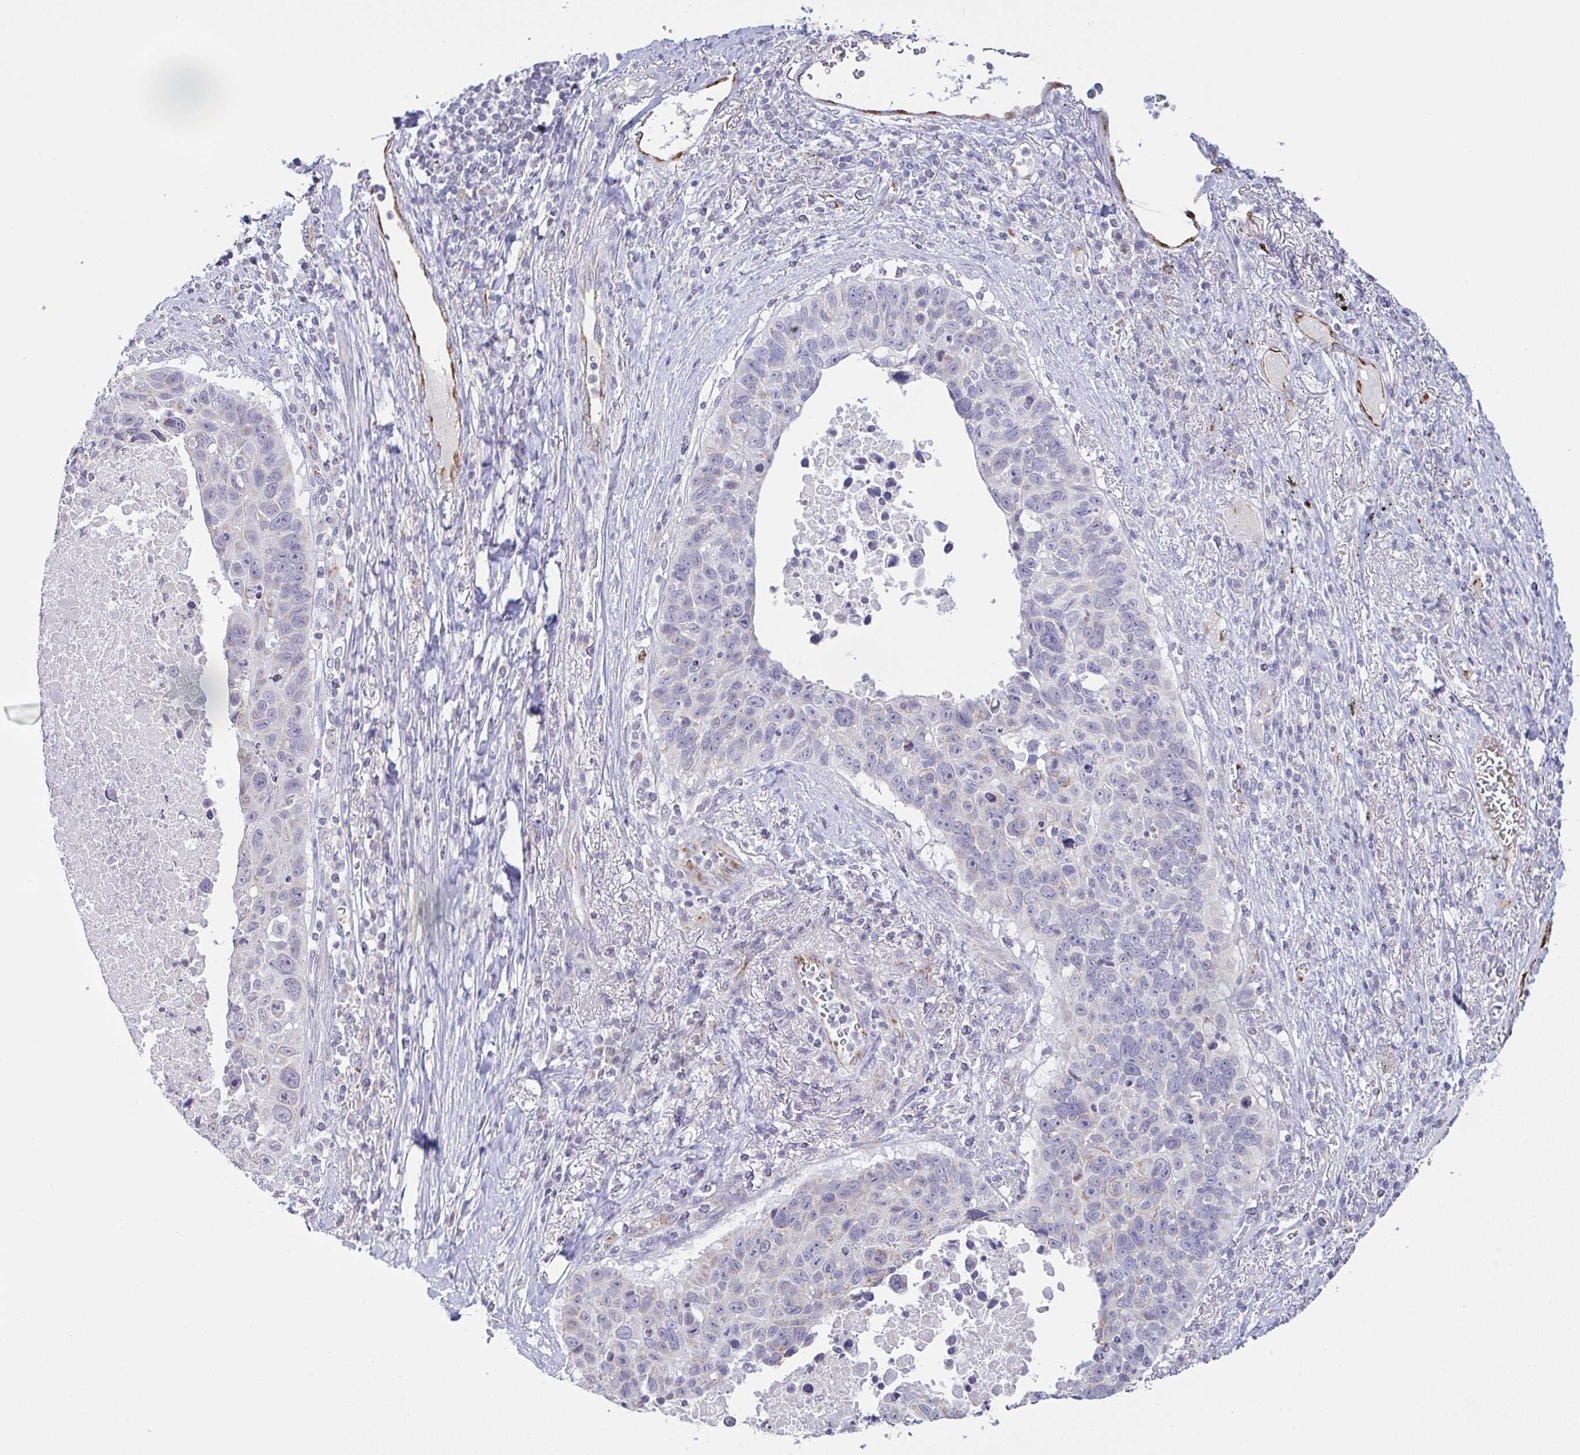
{"staining": {"intensity": "weak", "quantity": "<25%", "location": "cytoplasmic/membranous"}, "tissue": "lung cancer", "cell_type": "Tumor cells", "image_type": "cancer", "snomed": [{"axis": "morphology", "description": "Squamous cell carcinoma, NOS"}, {"axis": "topography", "description": "Lung"}], "caption": "Tumor cells show no significant expression in squamous cell carcinoma (lung).", "gene": "PLCD4", "patient": {"sex": "male", "age": 66}}